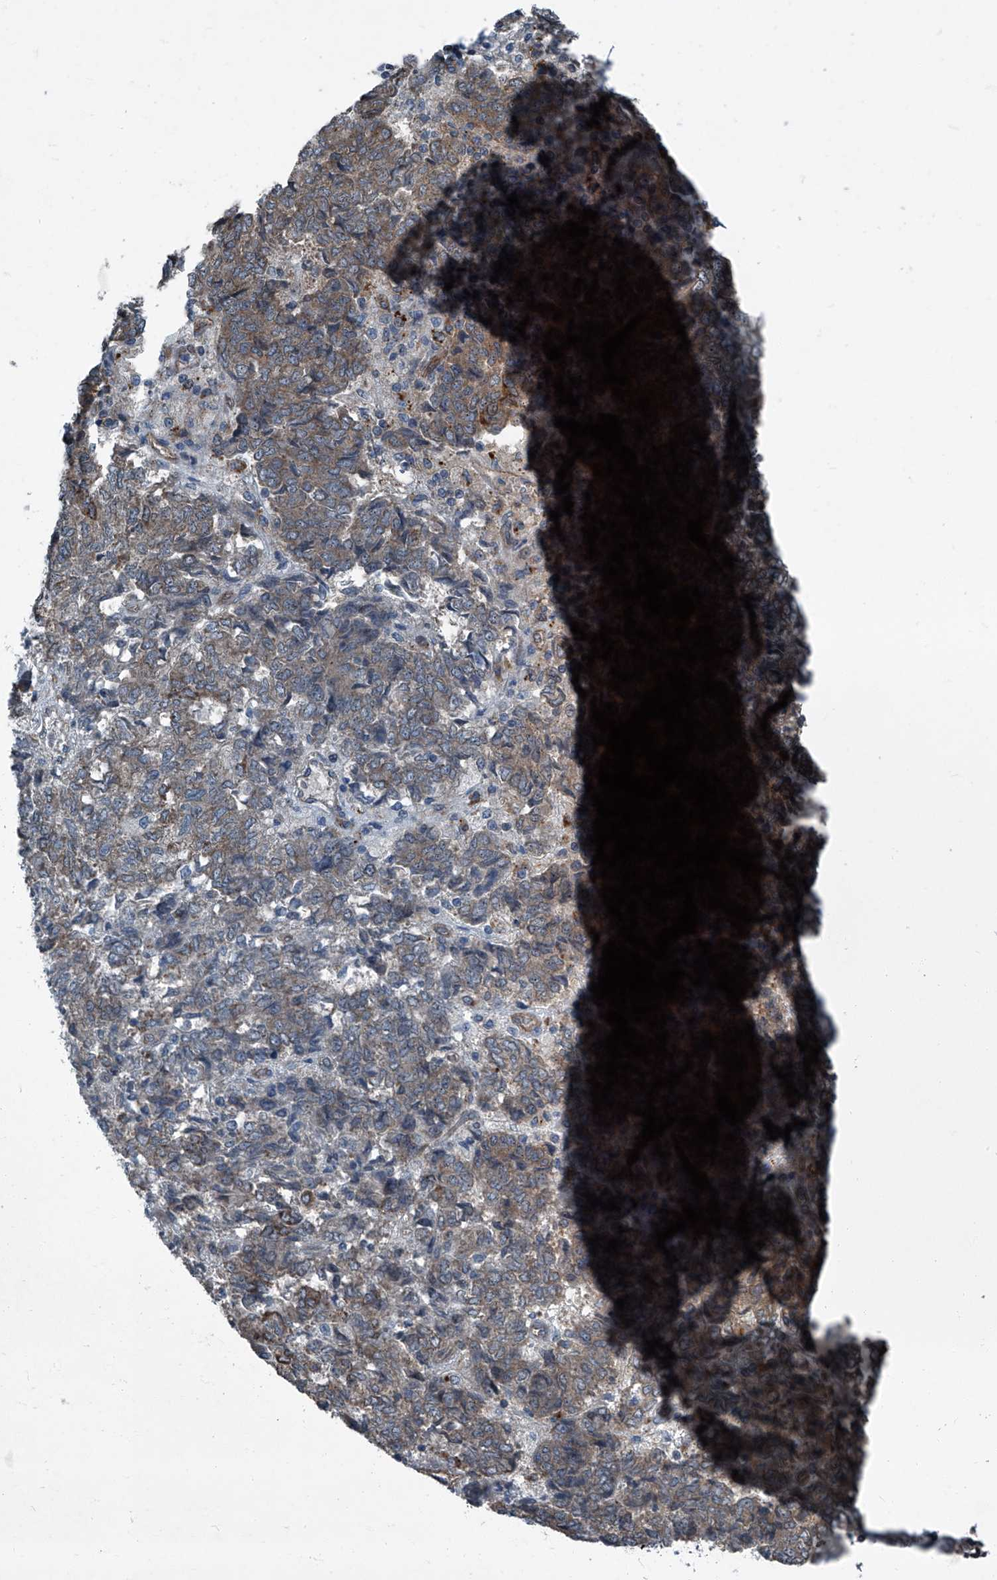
{"staining": {"intensity": "weak", "quantity": "<25%", "location": "cytoplasmic/membranous"}, "tissue": "endometrial cancer", "cell_type": "Tumor cells", "image_type": "cancer", "snomed": [{"axis": "morphology", "description": "Adenocarcinoma, NOS"}, {"axis": "topography", "description": "Endometrium"}], "caption": "Micrograph shows no significant protein positivity in tumor cells of endometrial adenocarcinoma. (Stains: DAB immunohistochemistry (IHC) with hematoxylin counter stain, Microscopy: brightfield microscopy at high magnification).", "gene": "SENP2", "patient": {"sex": "female", "age": 80}}